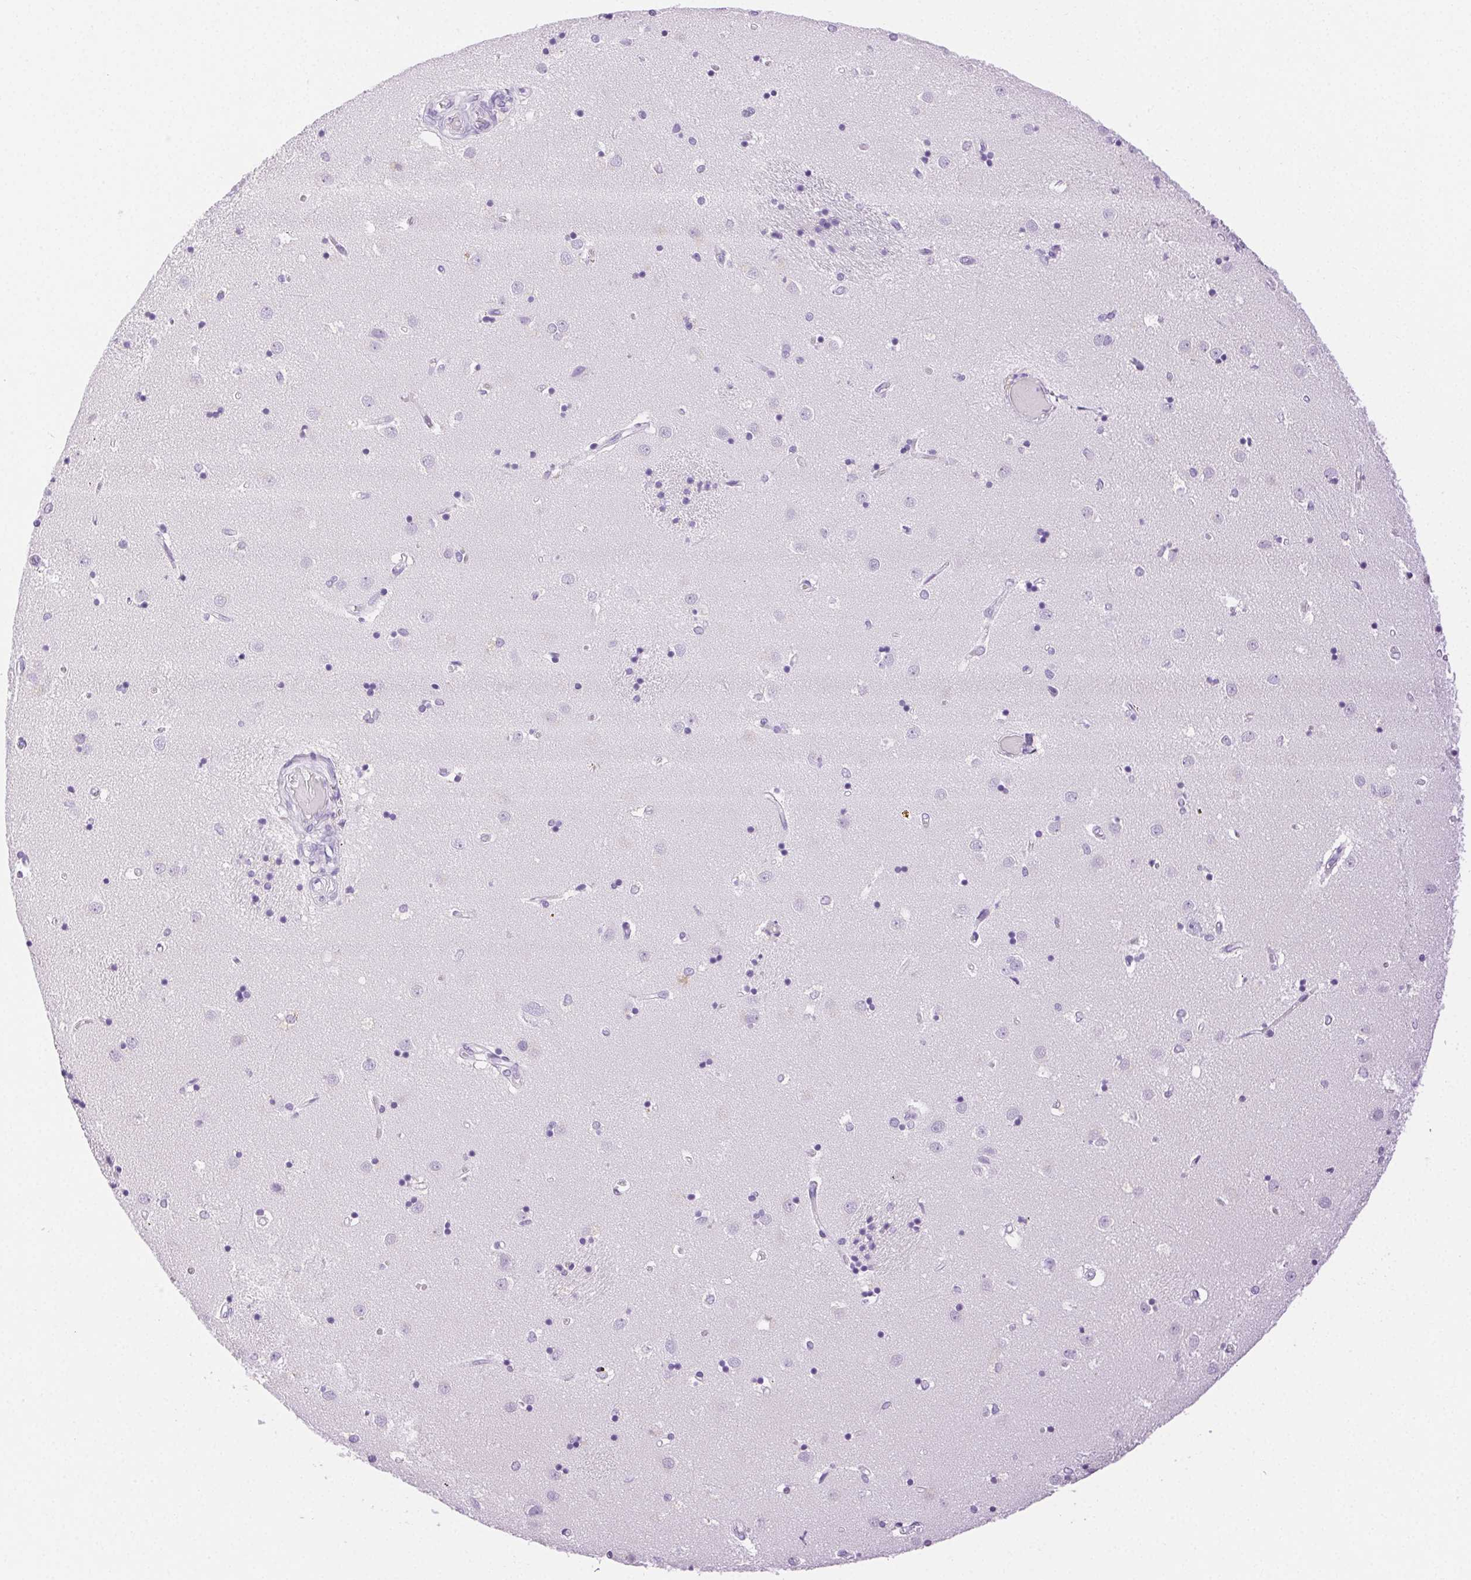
{"staining": {"intensity": "negative", "quantity": "none", "location": "none"}, "tissue": "caudate", "cell_type": "Glial cells", "image_type": "normal", "snomed": [{"axis": "morphology", "description": "Normal tissue, NOS"}, {"axis": "topography", "description": "Lateral ventricle wall"}], "caption": "Glial cells show no significant staining in unremarkable caudate. The staining is performed using DAB (3,3'-diaminobenzidine) brown chromogen with nuclei counter-stained in using hematoxylin.", "gene": "SPACA4", "patient": {"sex": "male", "age": 54}}